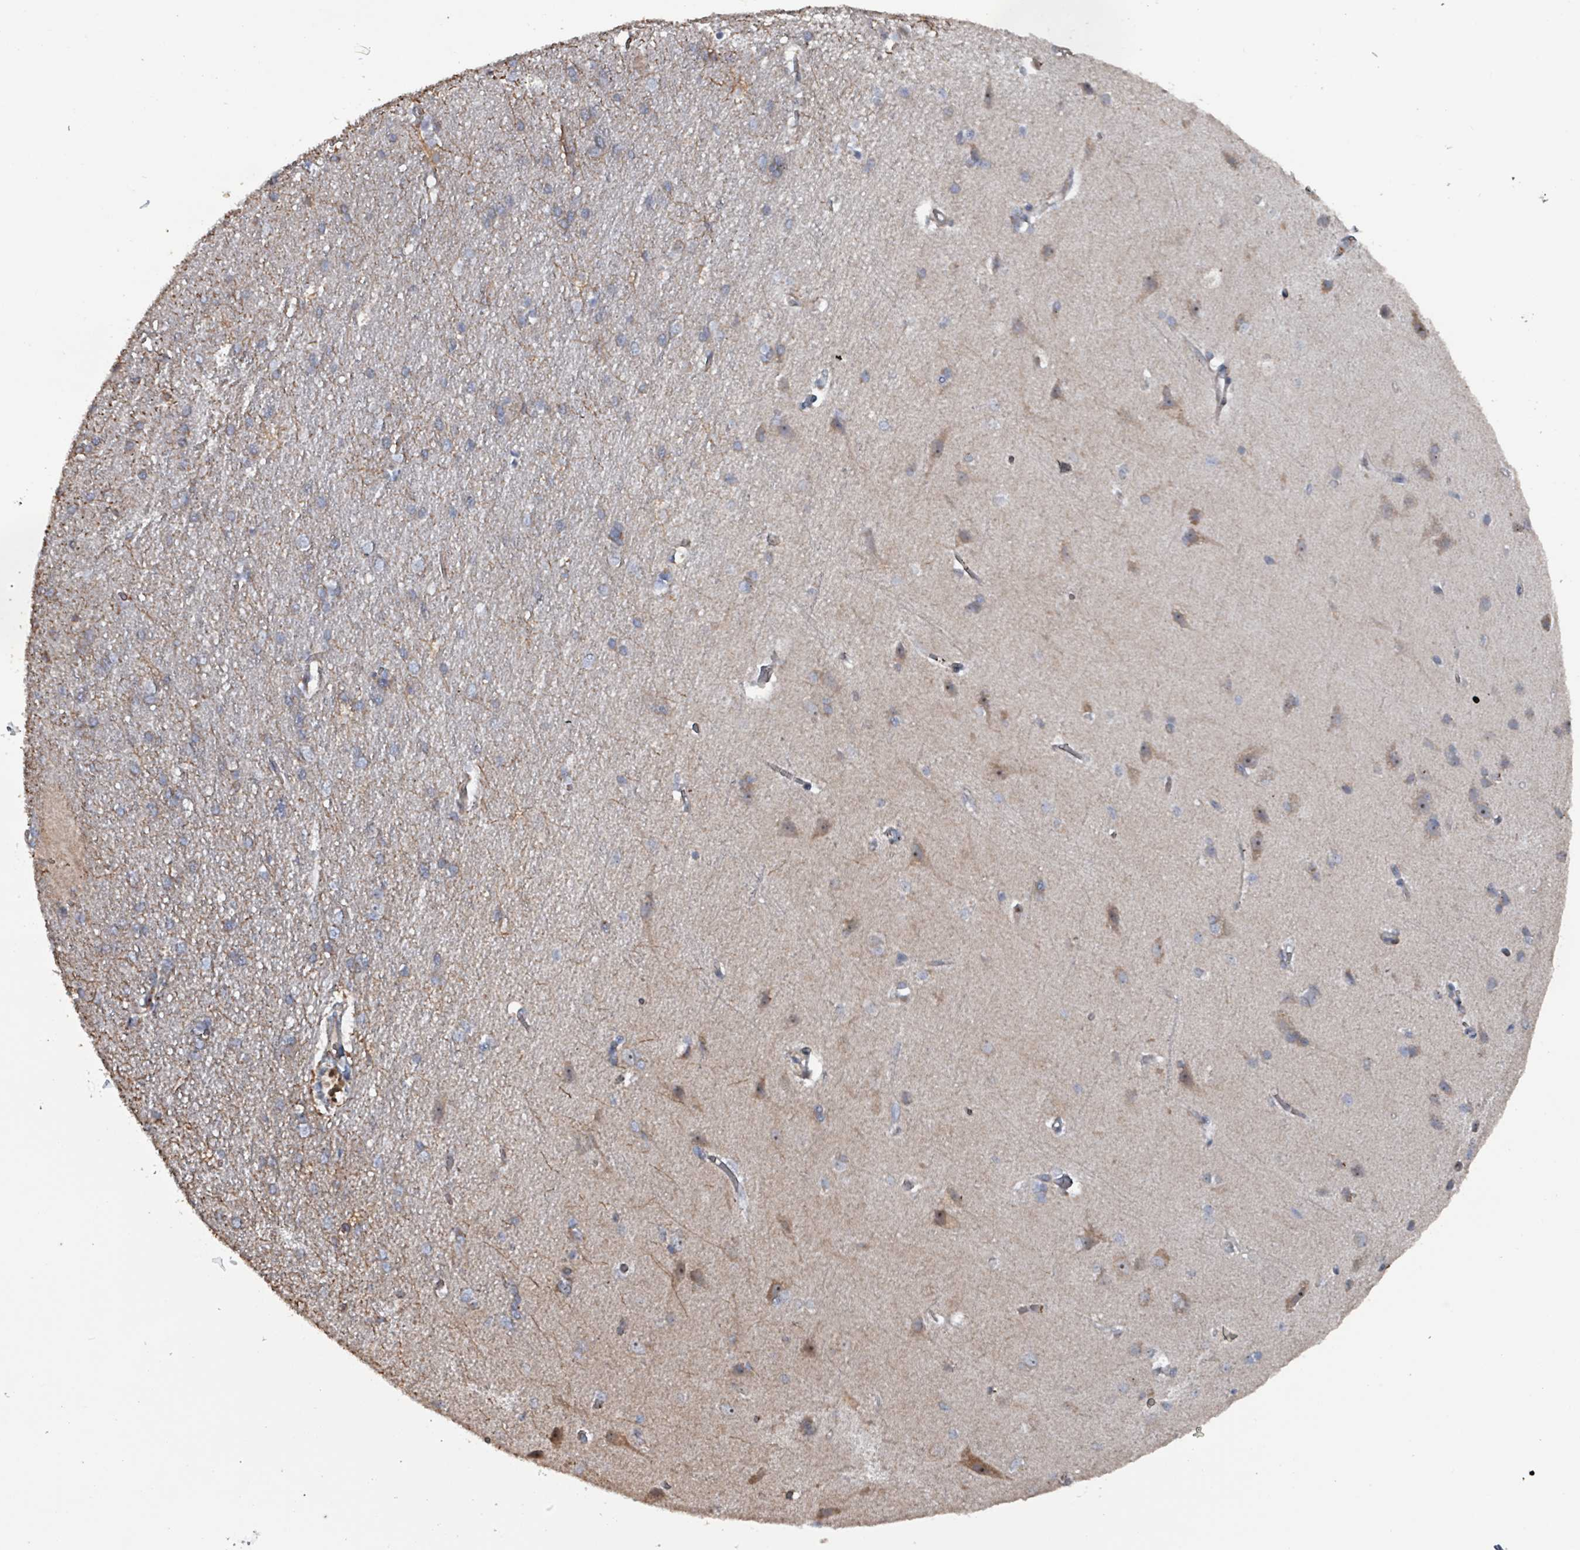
{"staining": {"intensity": "weak", "quantity": ">75%", "location": "cytoplasmic/membranous"}, "tissue": "cerebral cortex", "cell_type": "Endothelial cells", "image_type": "normal", "snomed": [{"axis": "morphology", "description": "Normal tissue, NOS"}, {"axis": "topography", "description": "Cerebral cortex"}], "caption": "Approximately >75% of endothelial cells in unremarkable cerebral cortex exhibit weak cytoplasmic/membranous protein expression as visualized by brown immunohistochemical staining.", "gene": "MRPL4", "patient": {"sex": "male", "age": 37}}